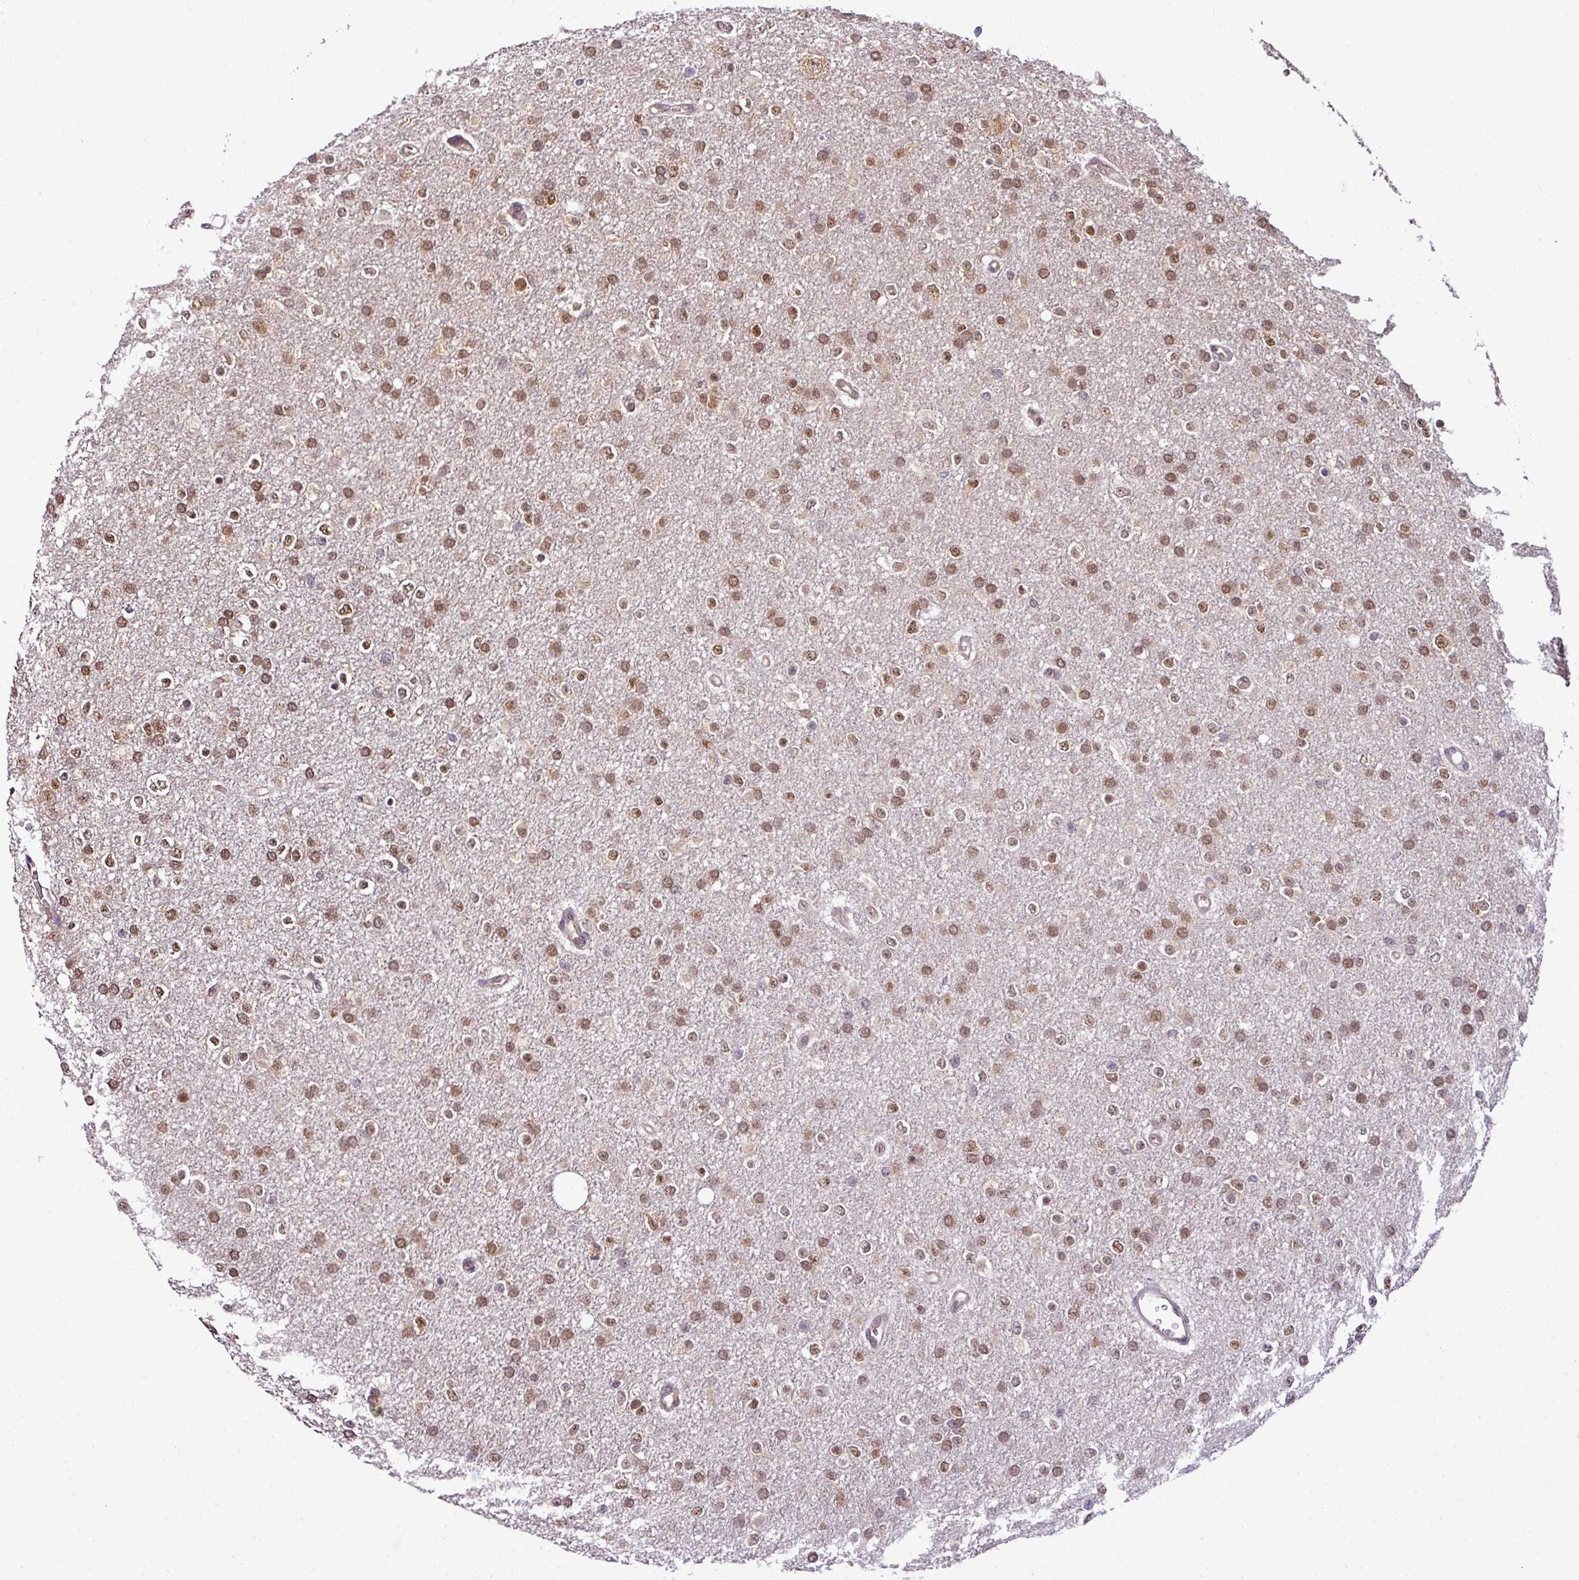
{"staining": {"intensity": "moderate", "quantity": ">75%", "location": "nuclear"}, "tissue": "glioma", "cell_type": "Tumor cells", "image_type": "cancer", "snomed": [{"axis": "morphology", "description": "Glioma, malignant, Low grade"}, {"axis": "topography", "description": "Brain"}], "caption": "A photomicrograph showing moderate nuclear expression in approximately >75% of tumor cells in low-grade glioma (malignant), as visualized by brown immunohistochemical staining.", "gene": "RBM4B", "patient": {"sex": "female", "age": 34}}